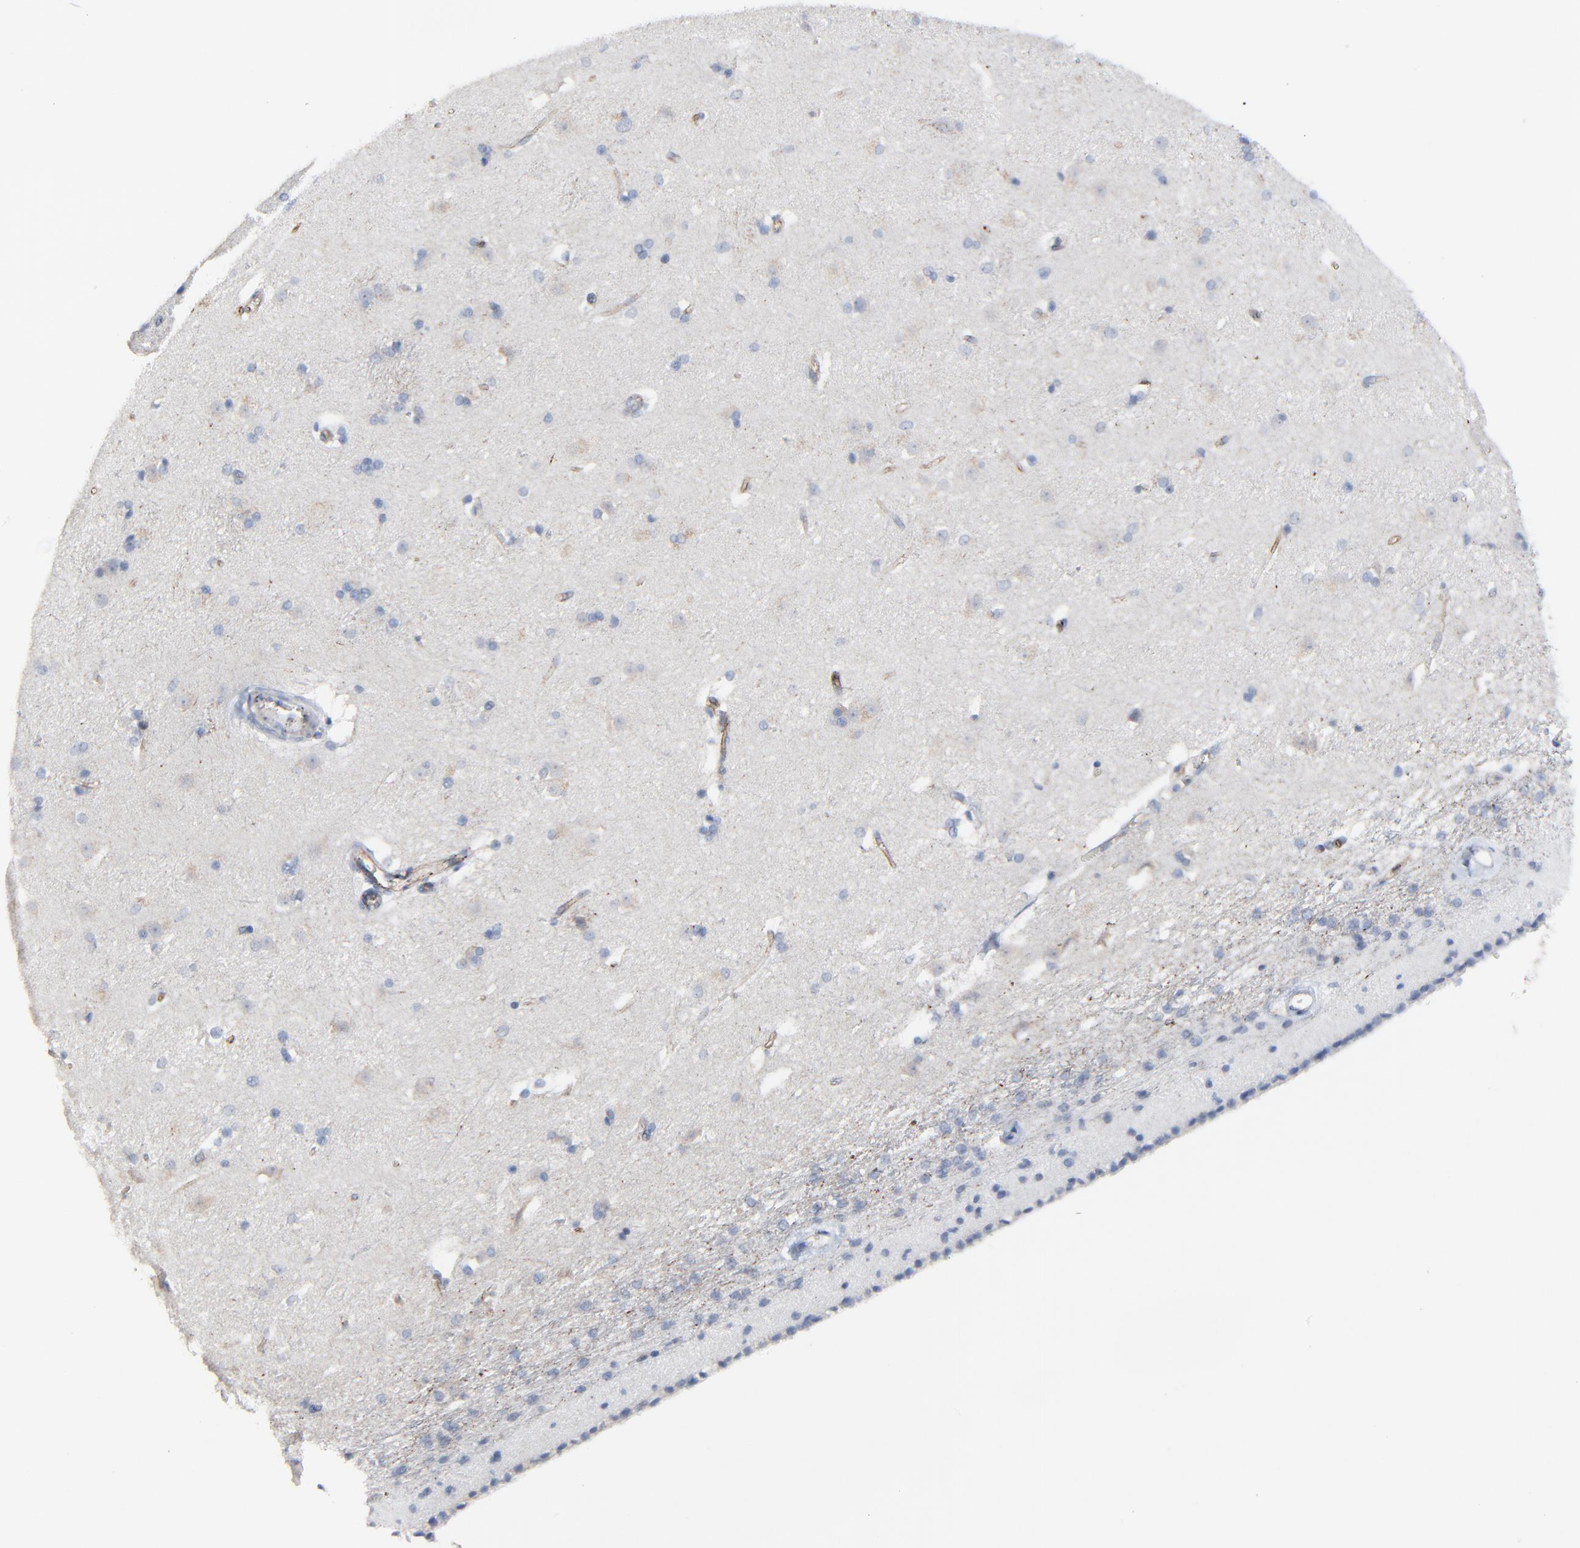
{"staining": {"intensity": "negative", "quantity": "none", "location": "none"}, "tissue": "caudate", "cell_type": "Glial cells", "image_type": "normal", "snomed": [{"axis": "morphology", "description": "Normal tissue, NOS"}, {"axis": "topography", "description": "Lateral ventricle wall"}], "caption": "High power microscopy image of an immunohistochemistry micrograph of normal caudate, revealing no significant expression in glial cells. Brightfield microscopy of immunohistochemistry stained with DAB (brown) and hematoxylin (blue), captured at high magnification.", "gene": "BIRC3", "patient": {"sex": "female", "age": 19}}